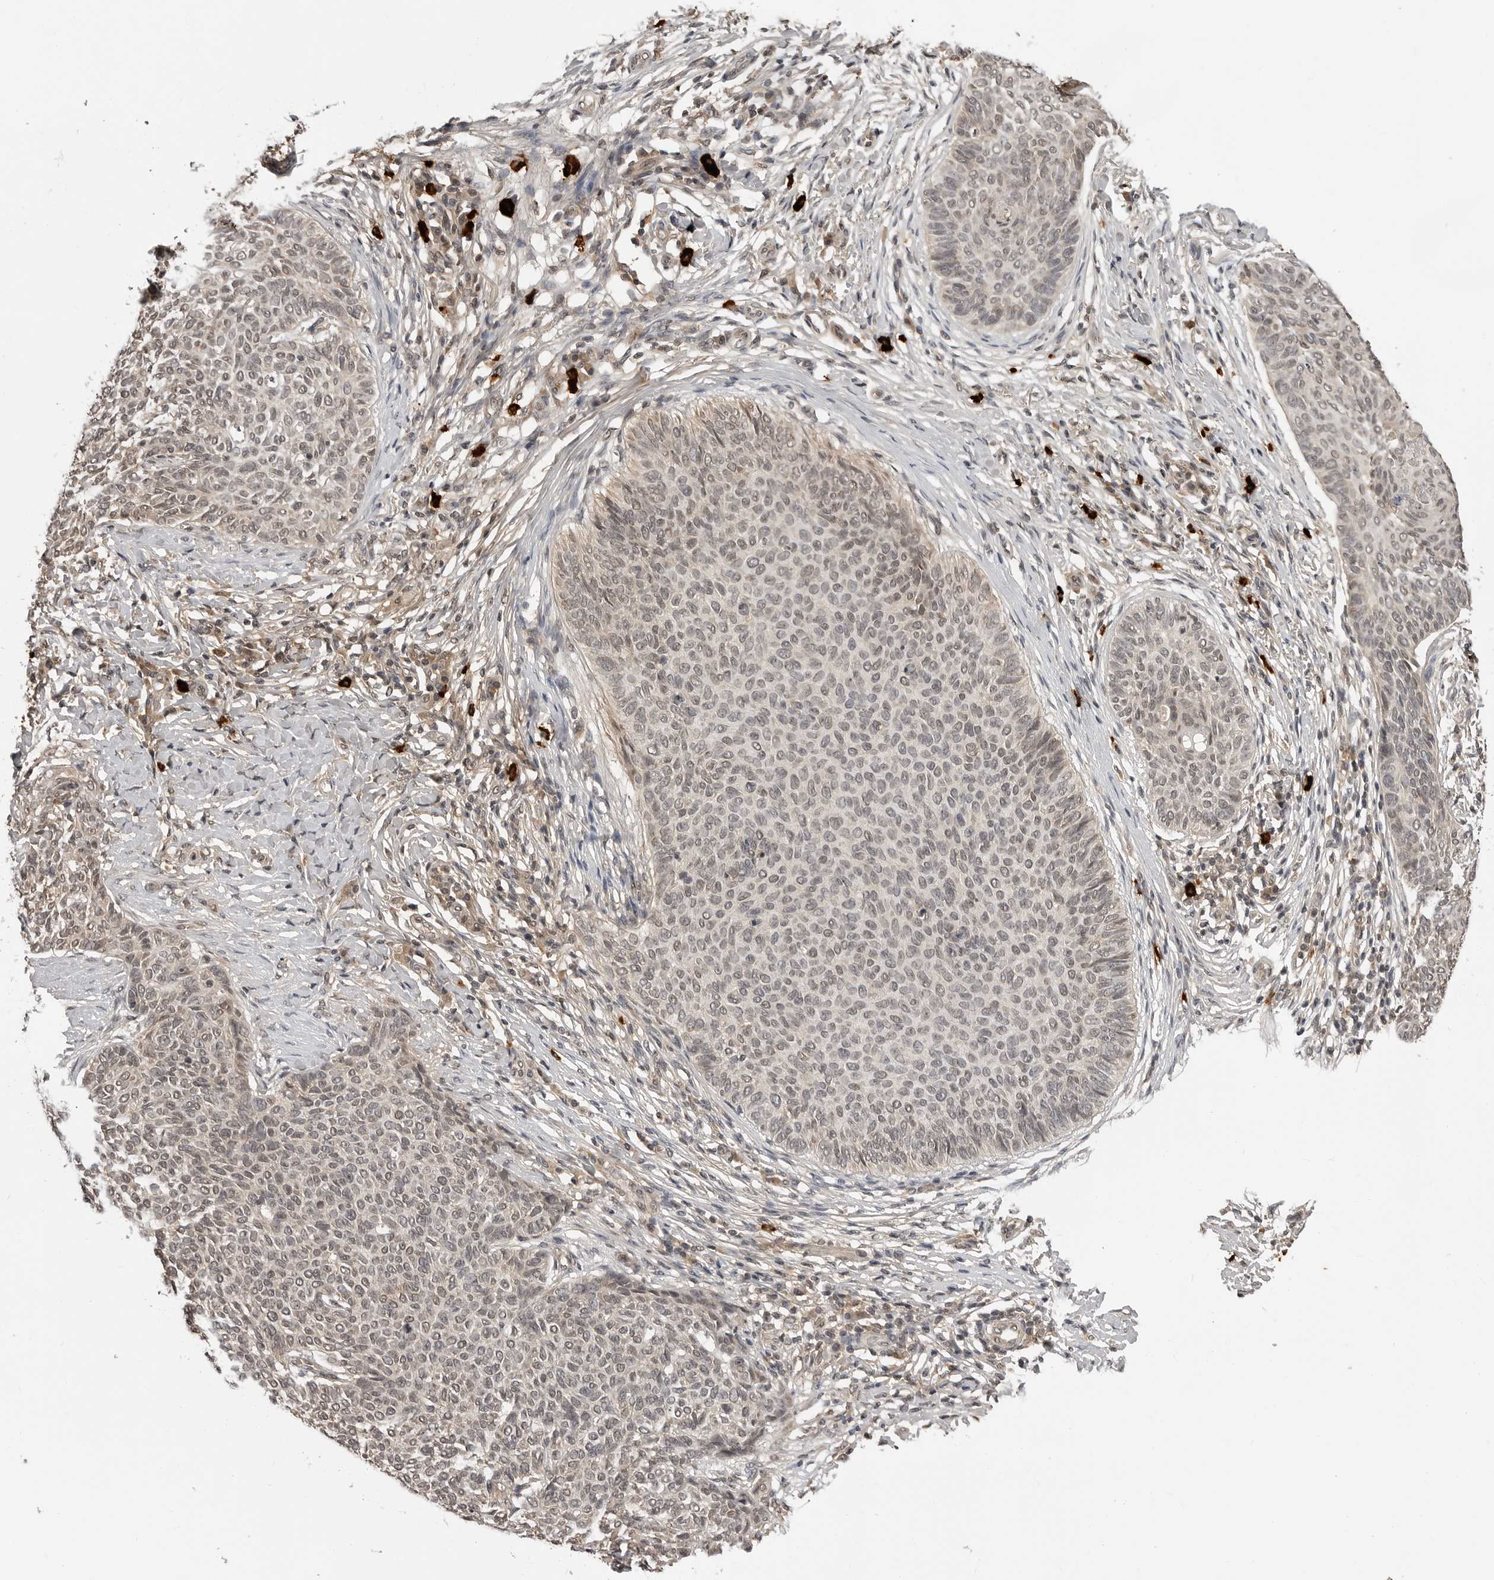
{"staining": {"intensity": "weak", "quantity": ">75%", "location": "nuclear"}, "tissue": "skin cancer", "cell_type": "Tumor cells", "image_type": "cancer", "snomed": [{"axis": "morphology", "description": "Normal tissue, NOS"}, {"axis": "morphology", "description": "Basal cell carcinoma"}, {"axis": "topography", "description": "Skin"}], "caption": "IHC image of neoplastic tissue: basal cell carcinoma (skin) stained using immunohistochemistry exhibits low levels of weak protein expression localized specifically in the nuclear of tumor cells, appearing as a nuclear brown color.", "gene": "IL24", "patient": {"sex": "male", "age": 50}}